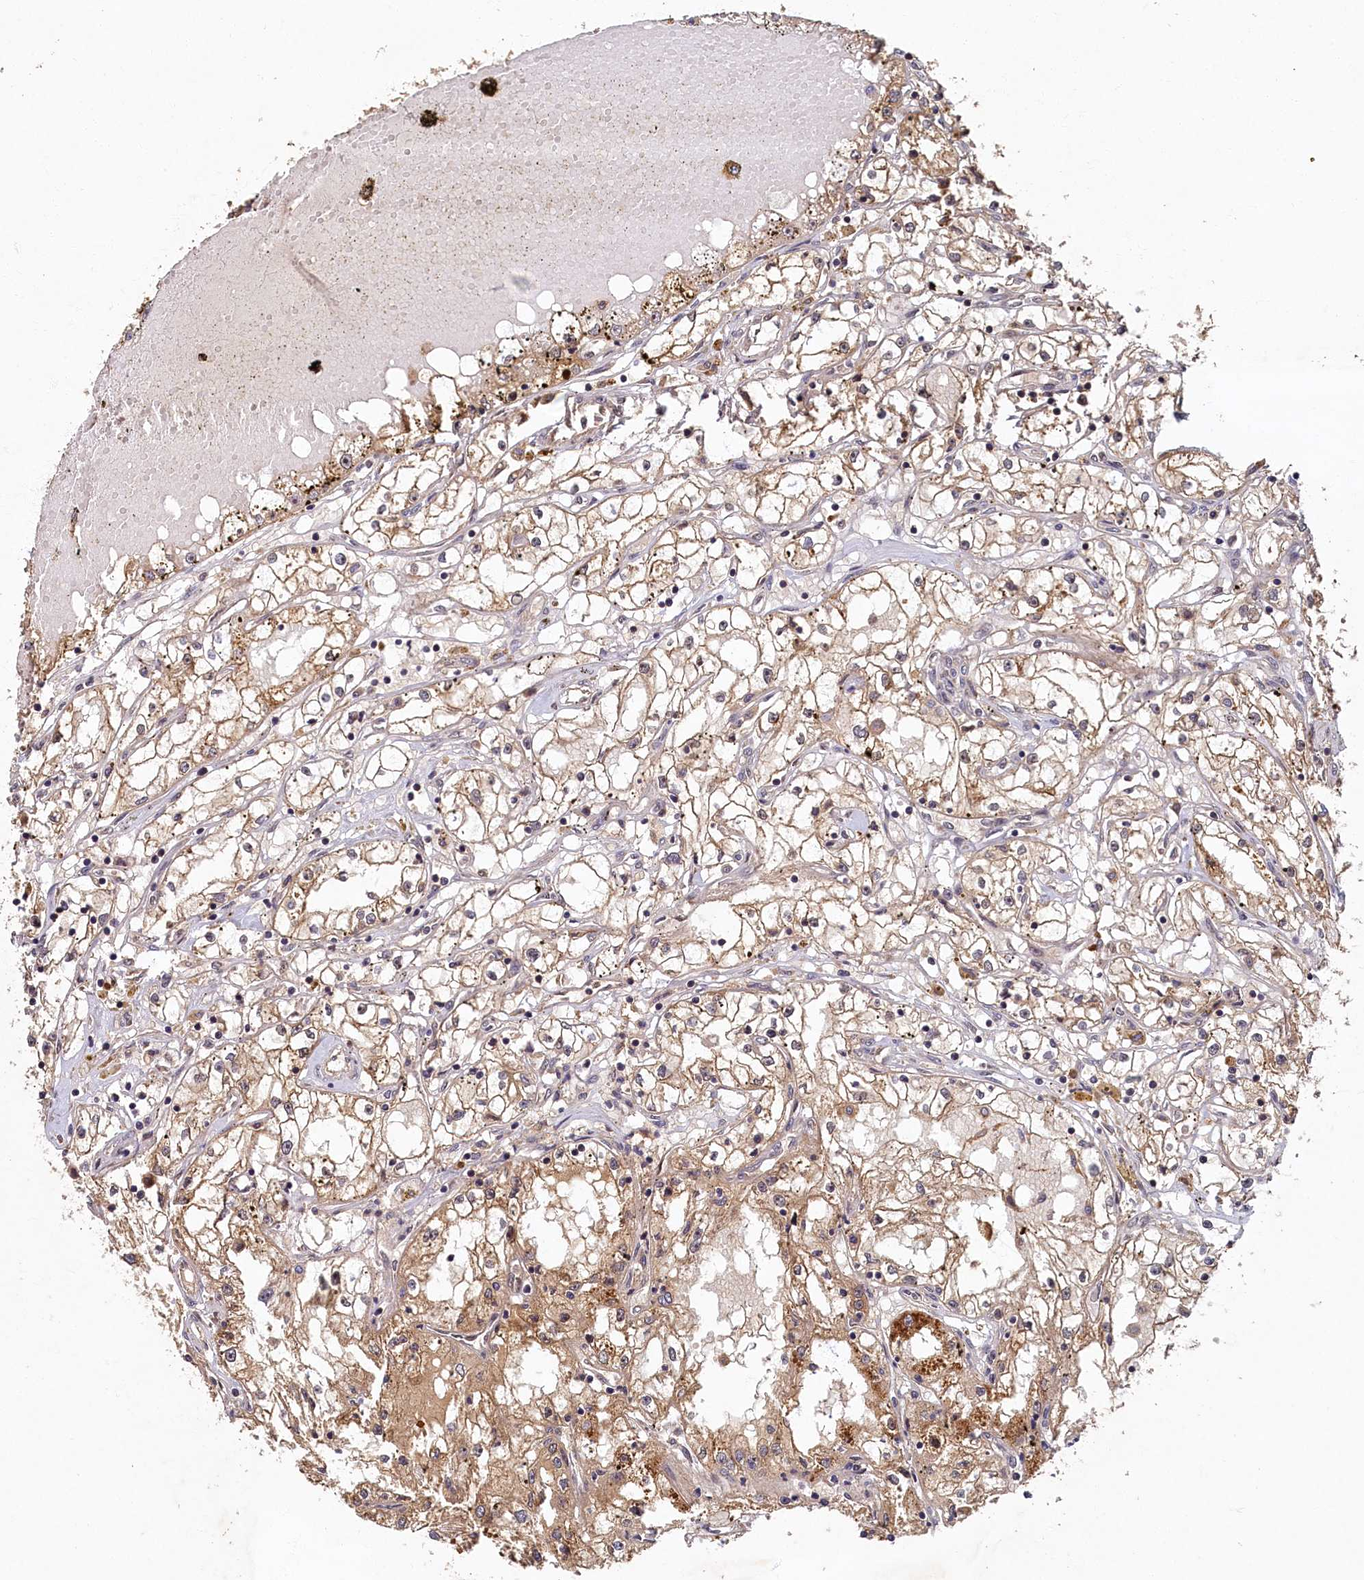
{"staining": {"intensity": "weak", "quantity": "25%-75%", "location": "cytoplasmic/membranous"}, "tissue": "renal cancer", "cell_type": "Tumor cells", "image_type": "cancer", "snomed": [{"axis": "morphology", "description": "Adenocarcinoma, NOS"}, {"axis": "topography", "description": "Kidney"}], "caption": "Approximately 25%-75% of tumor cells in human renal cancer (adenocarcinoma) demonstrate weak cytoplasmic/membranous protein positivity as visualized by brown immunohistochemical staining.", "gene": "LCMT2", "patient": {"sex": "male", "age": 56}}